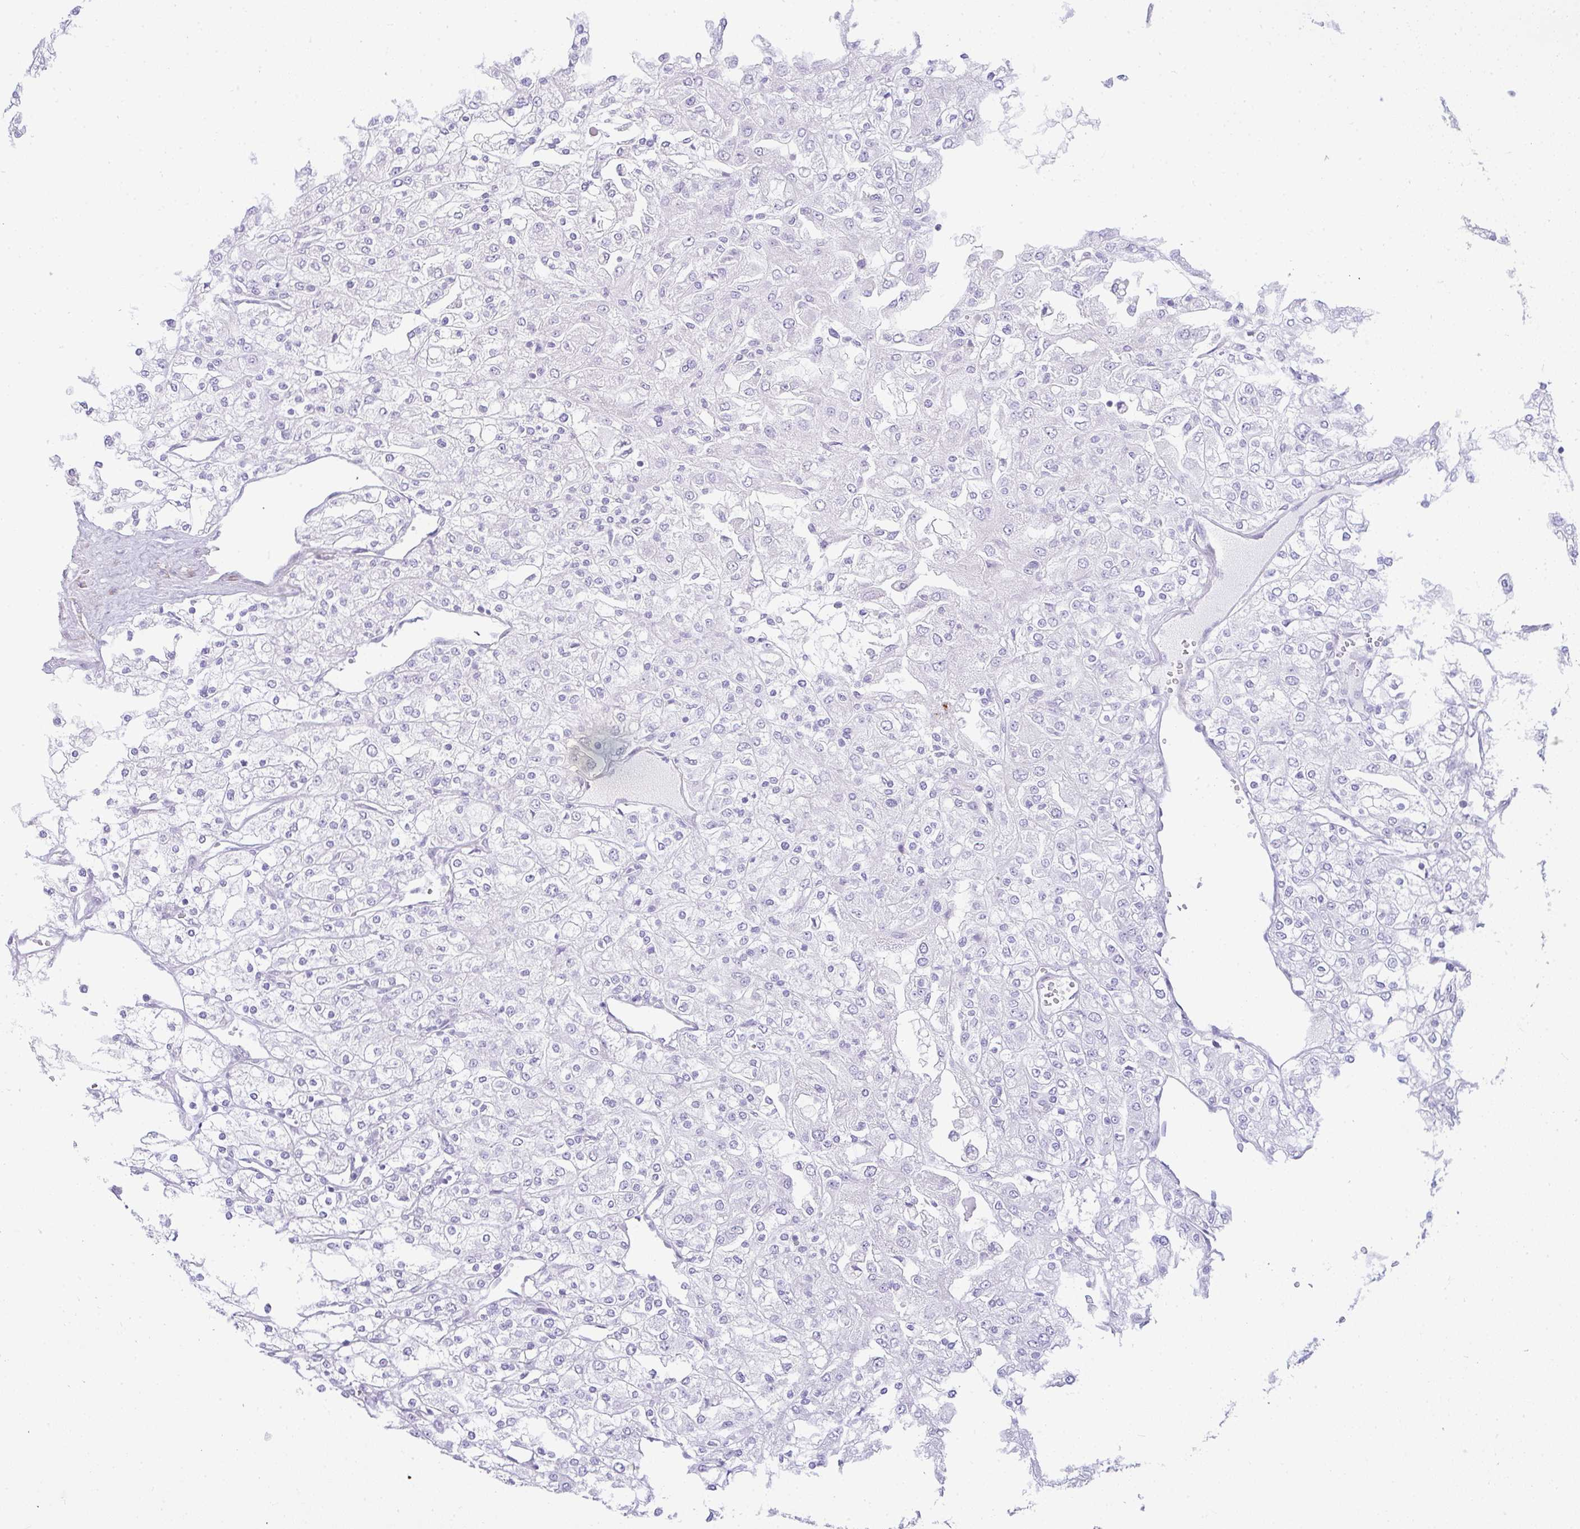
{"staining": {"intensity": "negative", "quantity": "none", "location": "none"}, "tissue": "renal cancer", "cell_type": "Tumor cells", "image_type": "cancer", "snomed": [{"axis": "morphology", "description": "Adenocarcinoma, NOS"}, {"axis": "topography", "description": "Kidney"}], "caption": "Renal cancer was stained to show a protein in brown. There is no significant expression in tumor cells.", "gene": "CDRT15", "patient": {"sex": "male", "age": 80}}